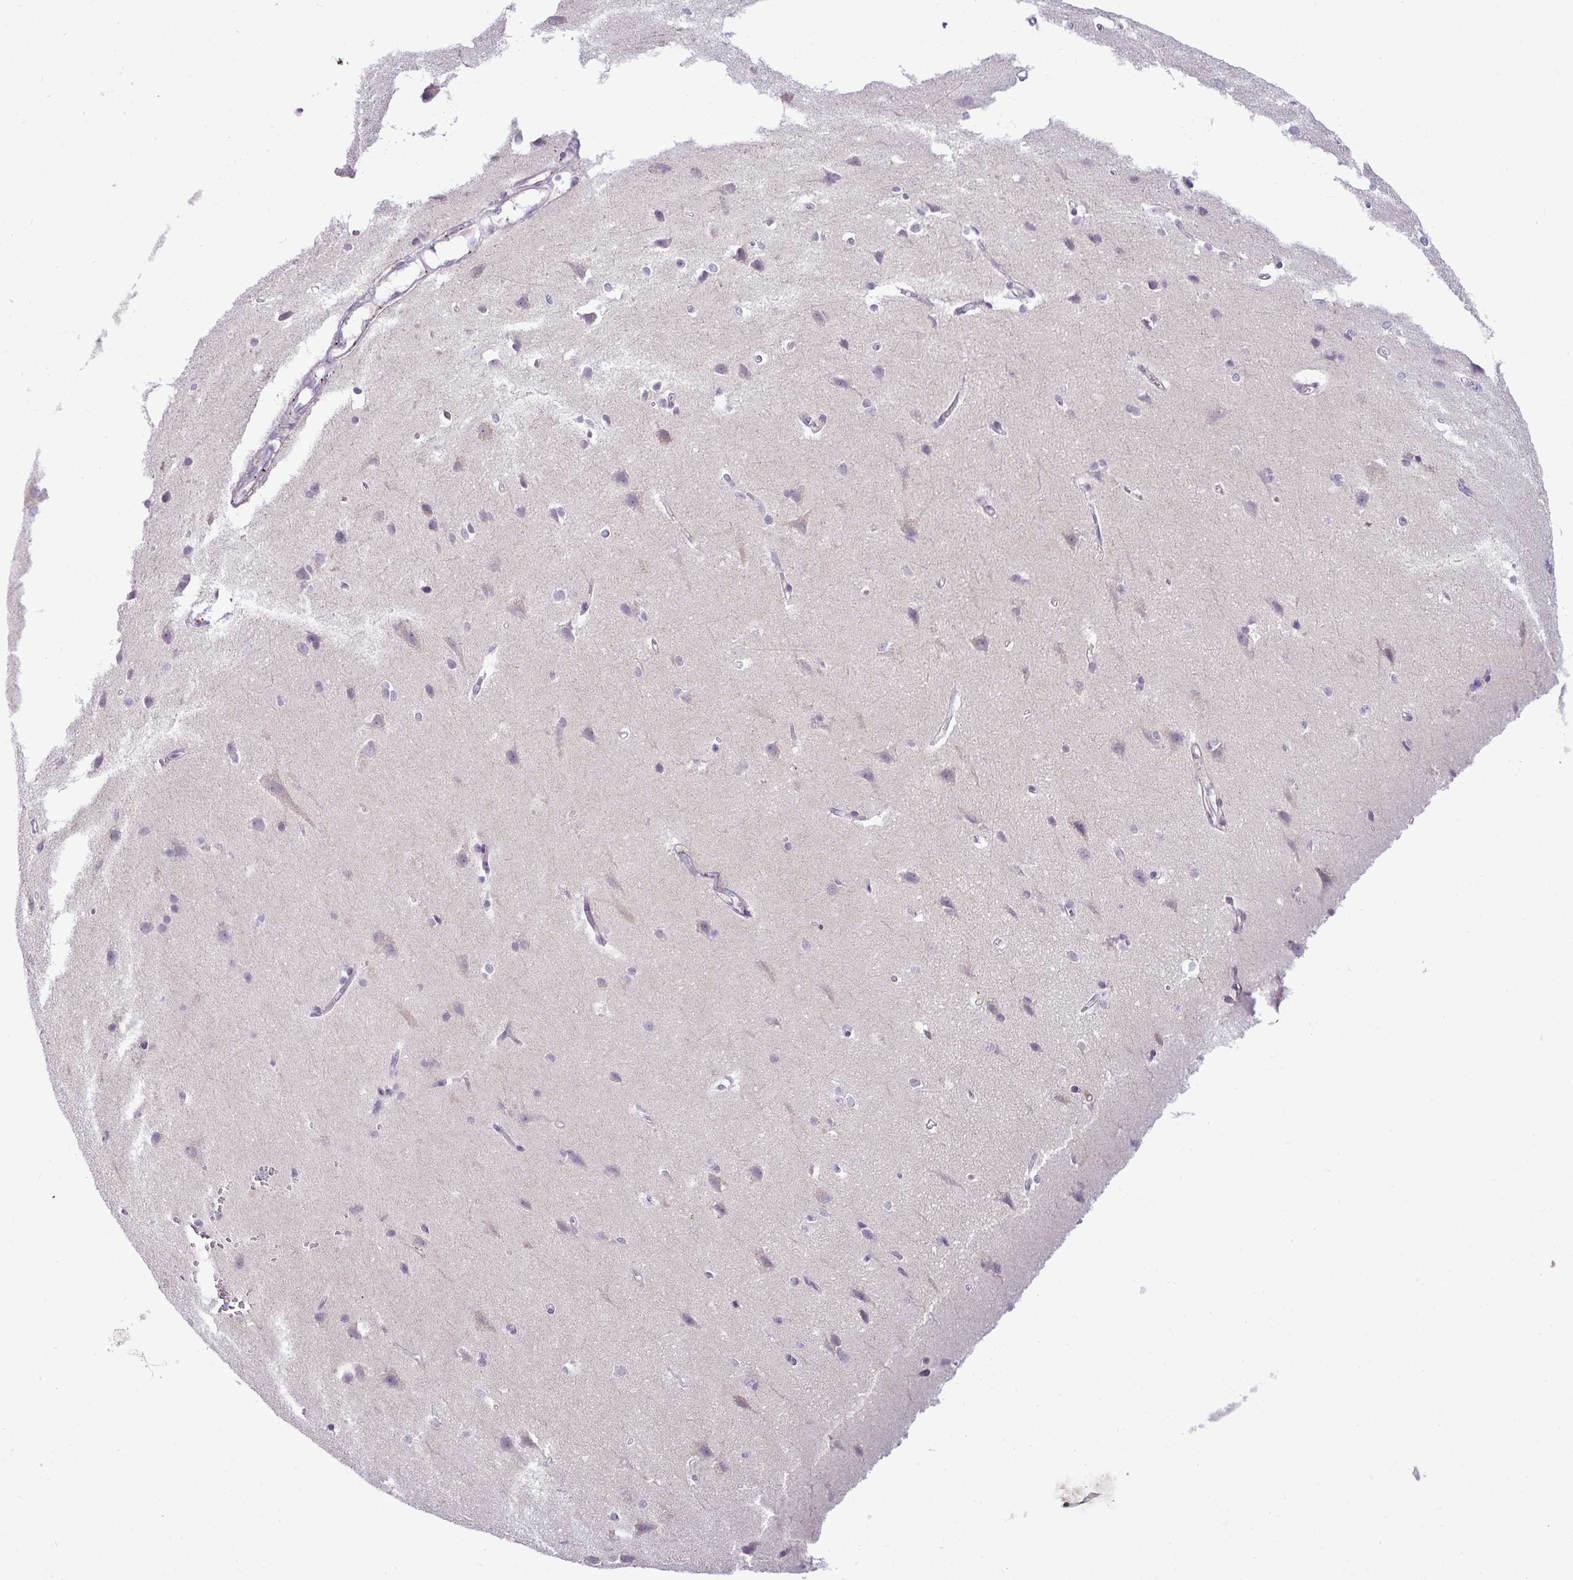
{"staining": {"intensity": "negative", "quantity": "none", "location": "none"}, "tissue": "cerebral cortex", "cell_type": "Endothelial cells", "image_type": "normal", "snomed": [{"axis": "morphology", "description": "Normal tissue, NOS"}, {"axis": "topography", "description": "Cerebral cortex"}], "caption": "IHC of normal human cerebral cortex exhibits no expression in endothelial cells.", "gene": "HBEGF", "patient": {"sex": "male", "age": 37}}